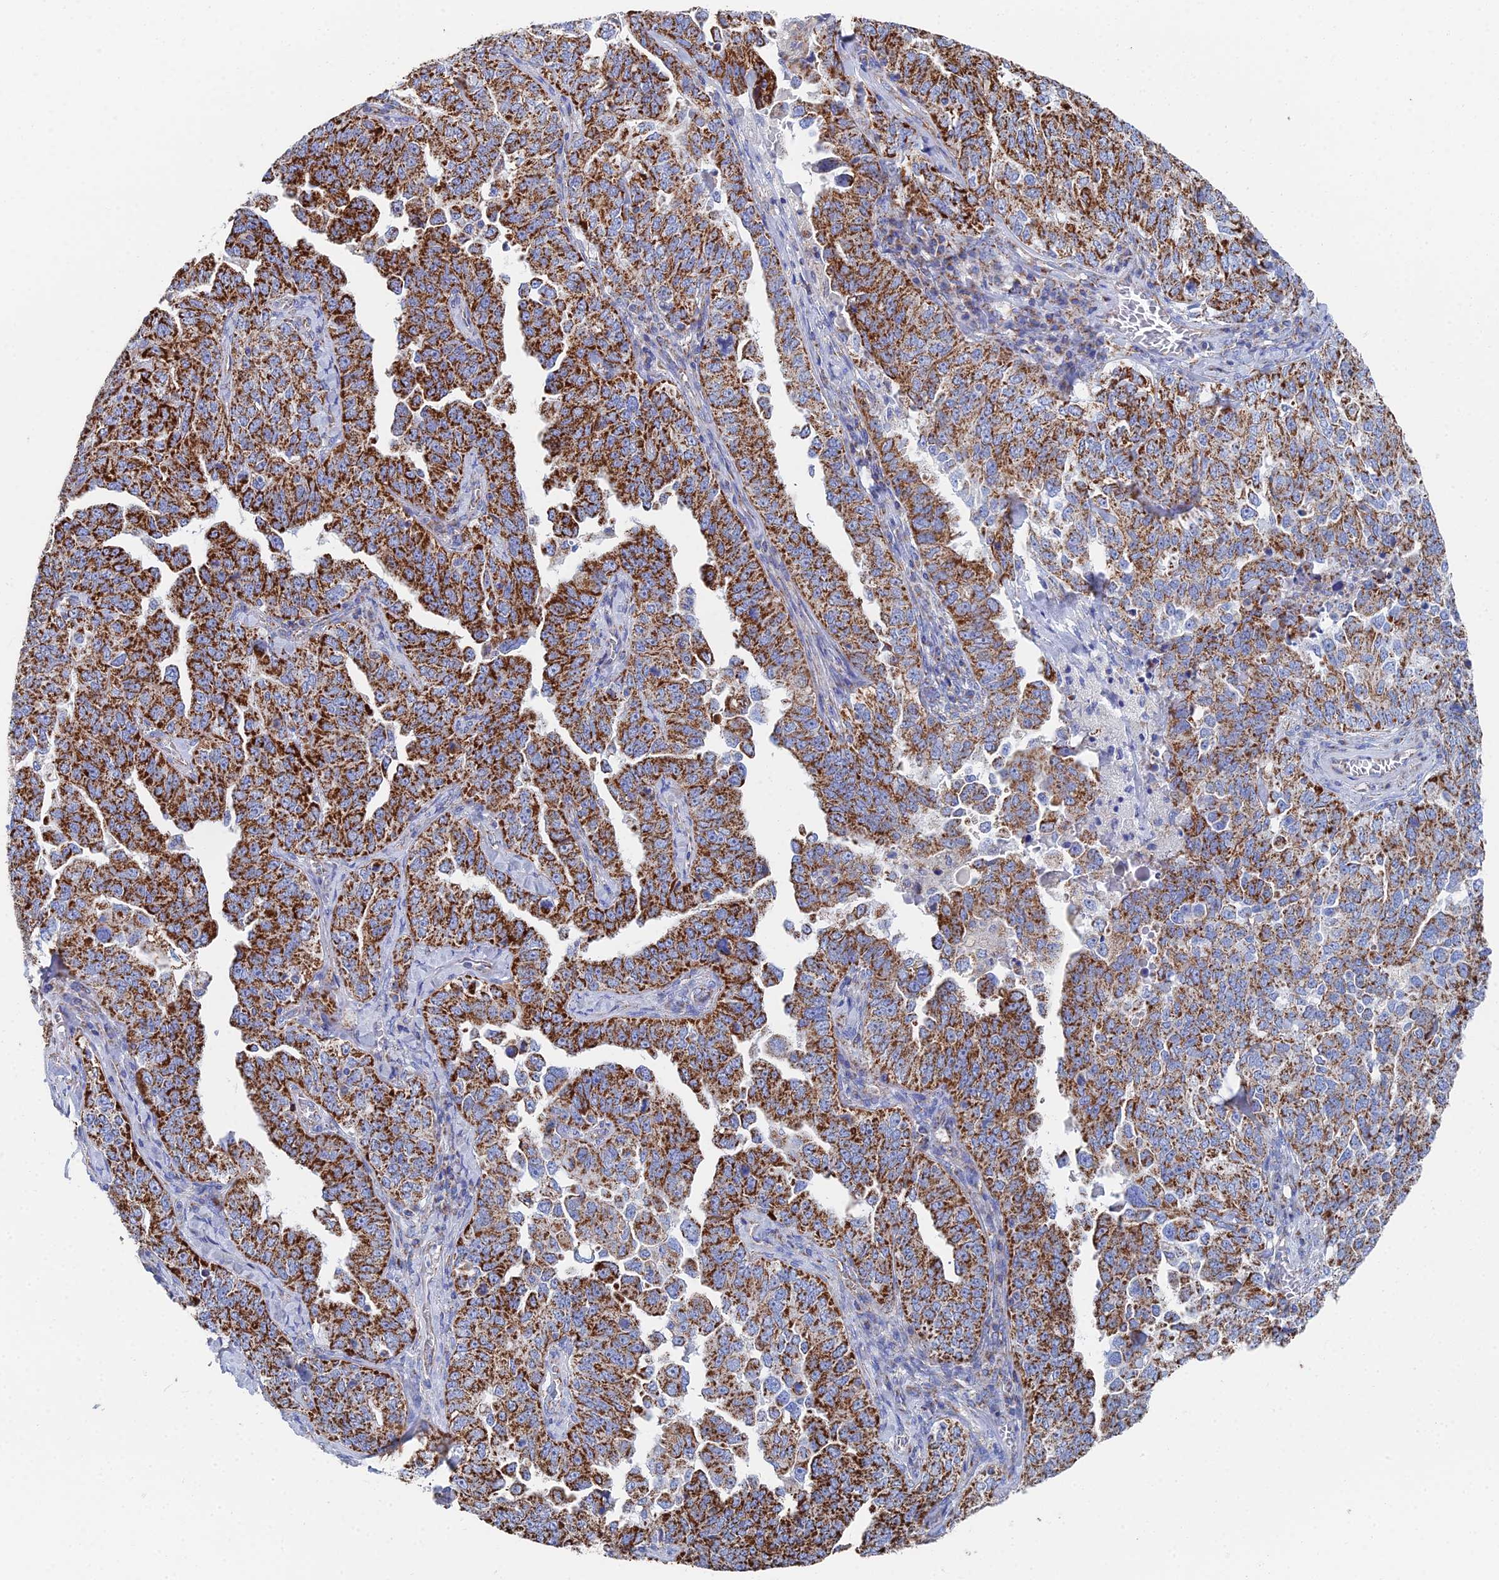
{"staining": {"intensity": "strong", "quantity": ">75%", "location": "cytoplasmic/membranous"}, "tissue": "ovarian cancer", "cell_type": "Tumor cells", "image_type": "cancer", "snomed": [{"axis": "morphology", "description": "Carcinoma, endometroid"}, {"axis": "topography", "description": "Ovary"}], "caption": "Strong cytoplasmic/membranous positivity for a protein is seen in about >75% of tumor cells of ovarian cancer (endometroid carcinoma) using immunohistochemistry (IHC).", "gene": "IFT80", "patient": {"sex": "female", "age": 62}}